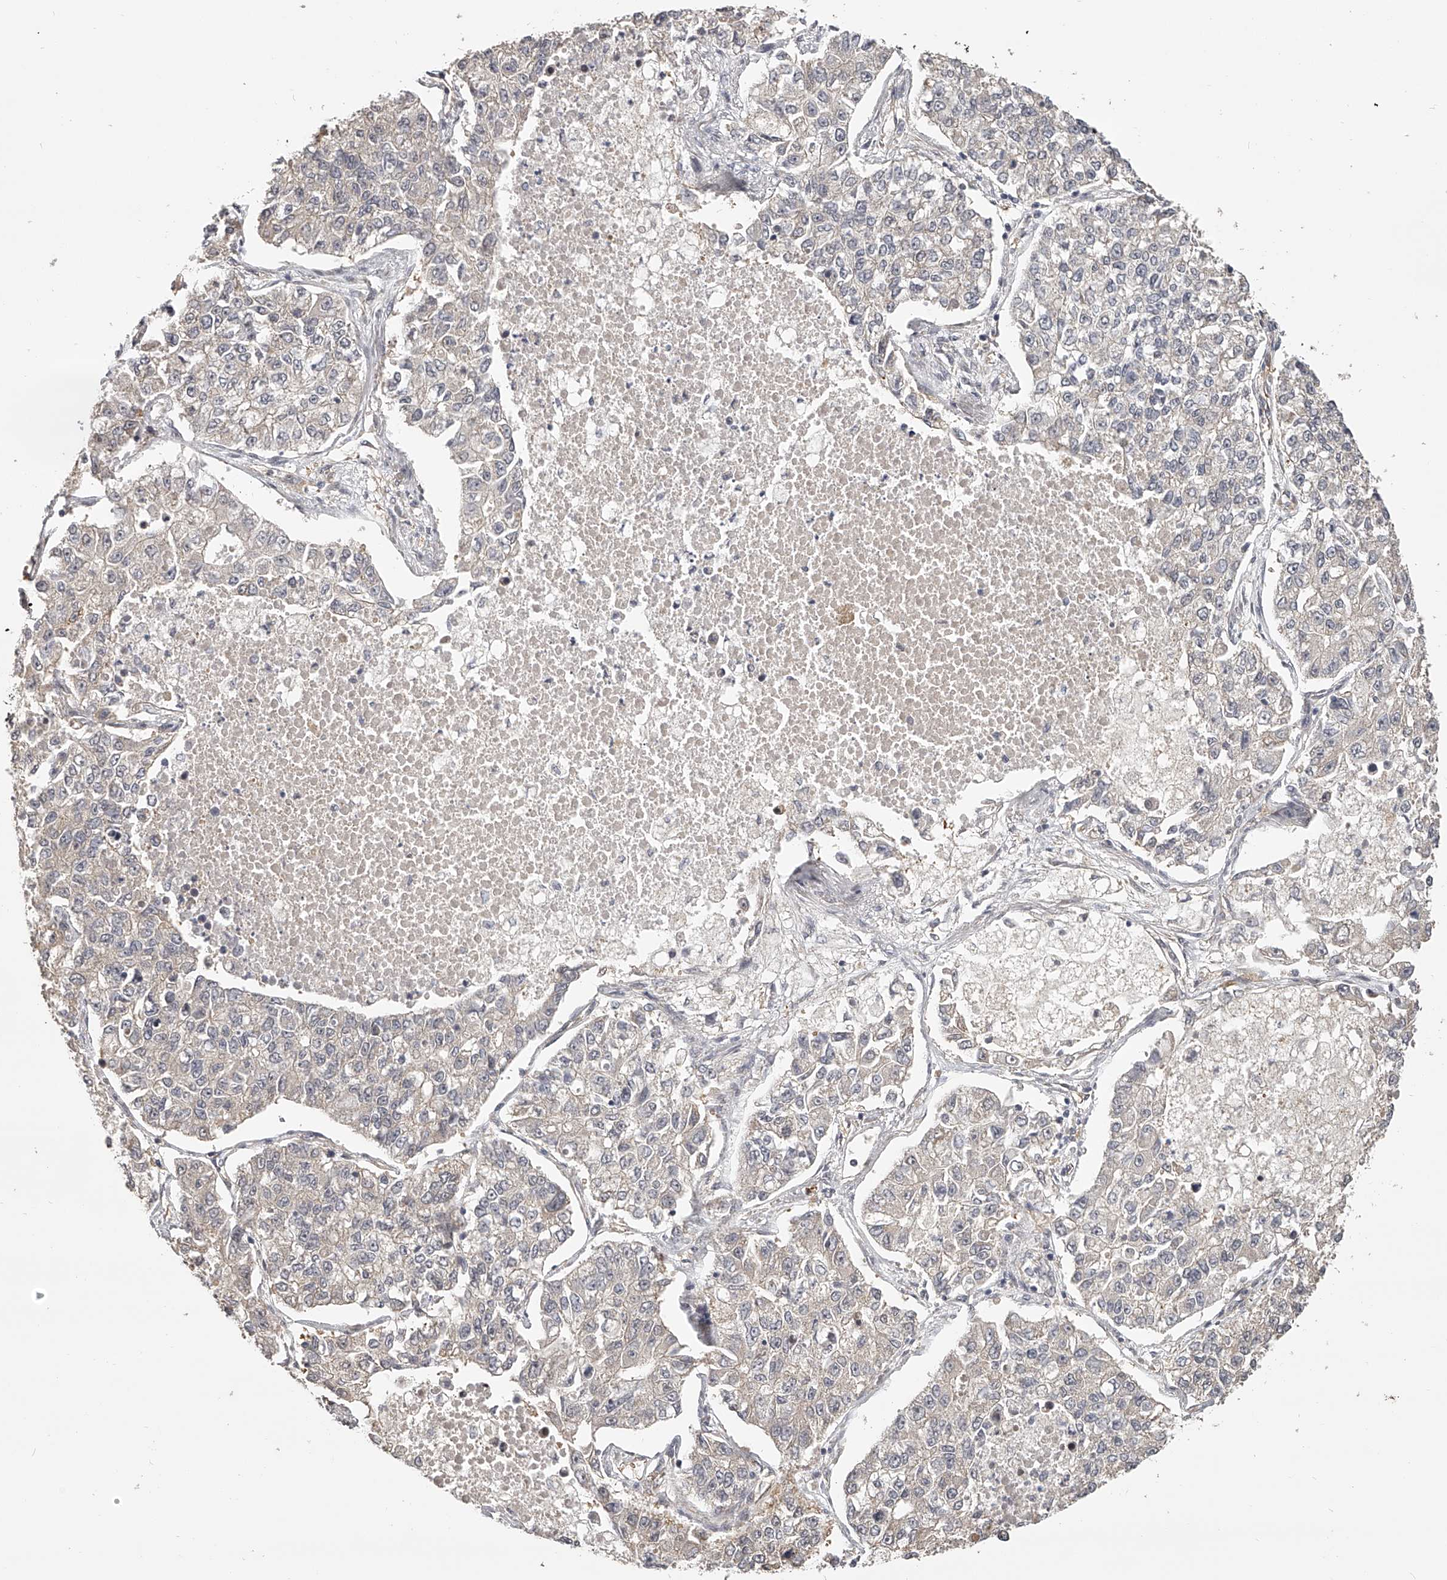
{"staining": {"intensity": "weak", "quantity": "<25%", "location": "cytoplasmic/membranous"}, "tissue": "lung cancer", "cell_type": "Tumor cells", "image_type": "cancer", "snomed": [{"axis": "morphology", "description": "Adenocarcinoma, NOS"}, {"axis": "topography", "description": "Lung"}], "caption": "This is a micrograph of IHC staining of lung cancer, which shows no staining in tumor cells.", "gene": "ZNF582", "patient": {"sex": "male", "age": 49}}